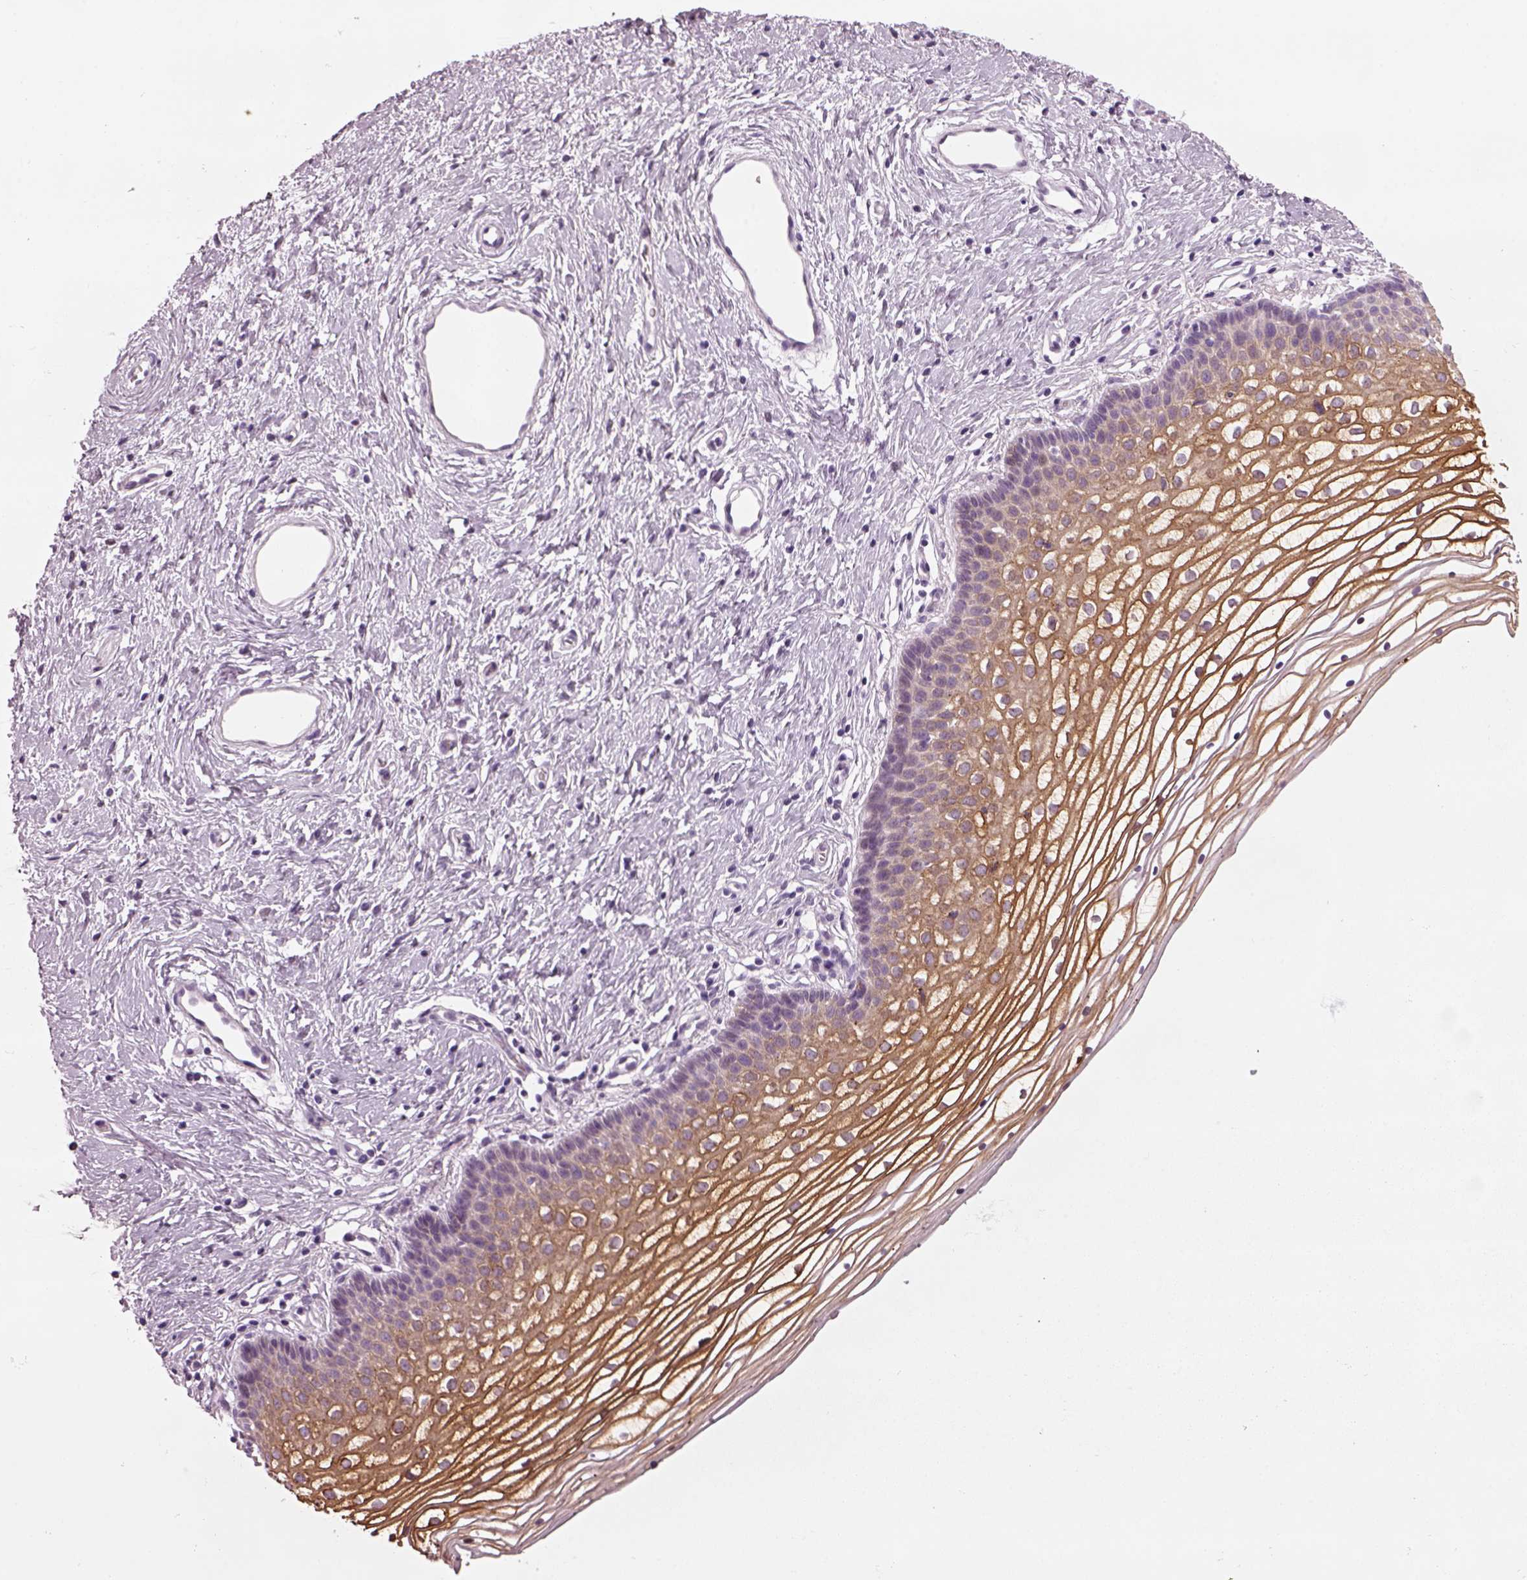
{"staining": {"intensity": "moderate", "quantity": ">75%", "location": "cytoplasmic/membranous"}, "tissue": "vagina", "cell_type": "Squamous epithelial cells", "image_type": "normal", "snomed": [{"axis": "morphology", "description": "Normal tissue, NOS"}, {"axis": "topography", "description": "Vagina"}], "caption": "A high-resolution photomicrograph shows immunohistochemistry staining of benign vagina, which displays moderate cytoplasmic/membranous expression in about >75% of squamous epithelial cells.", "gene": "PRR9", "patient": {"sex": "female", "age": 36}}